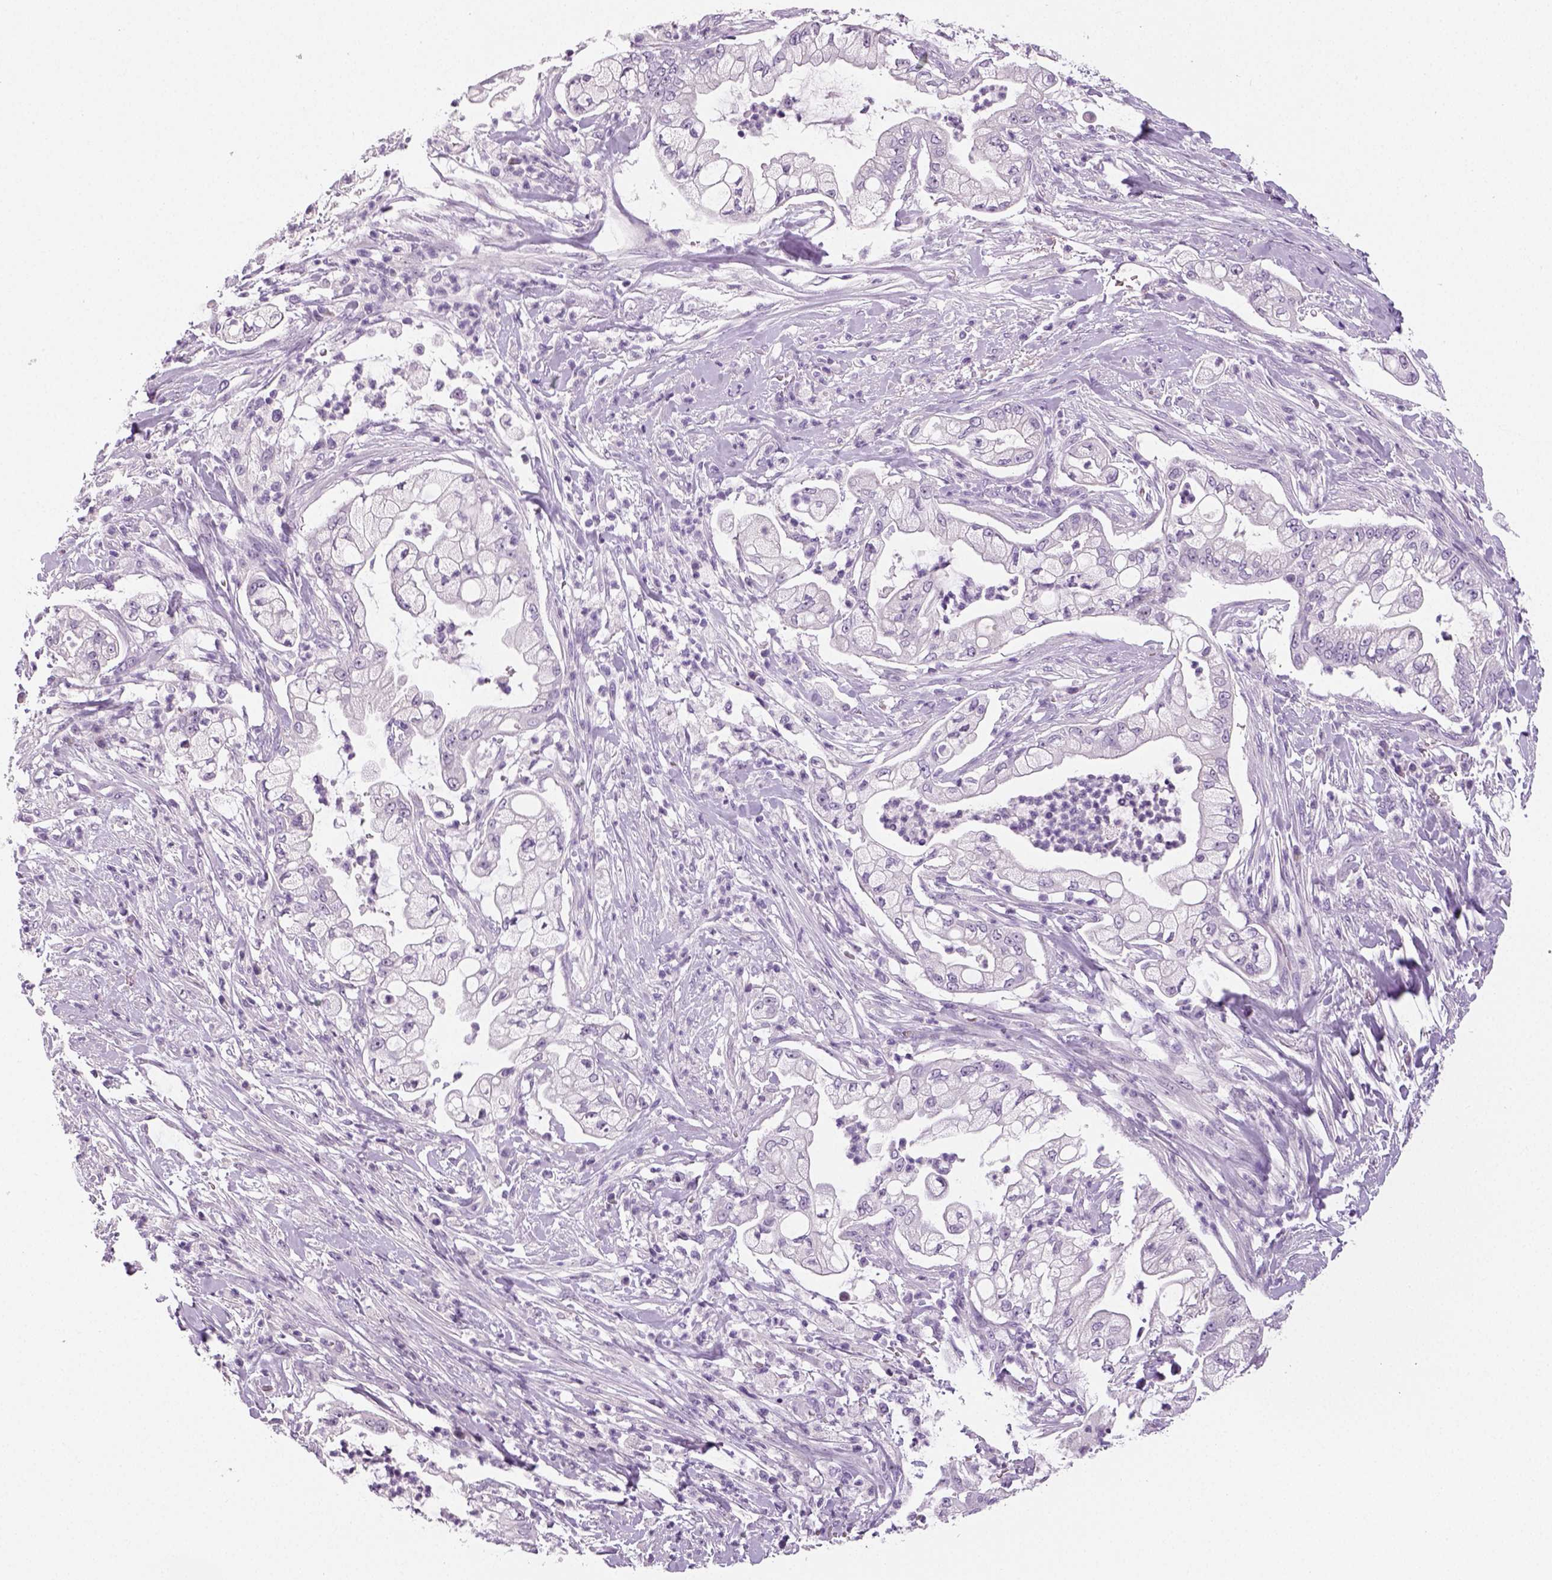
{"staining": {"intensity": "negative", "quantity": "none", "location": "none"}, "tissue": "pancreatic cancer", "cell_type": "Tumor cells", "image_type": "cancer", "snomed": [{"axis": "morphology", "description": "Adenocarcinoma, NOS"}, {"axis": "topography", "description": "Pancreas"}], "caption": "Pancreatic adenocarcinoma stained for a protein using immunohistochemistry demonstrates no expression tumor cells.", "gene": "TSPAN7", "patient": {"sex": "female", "age": 69}}